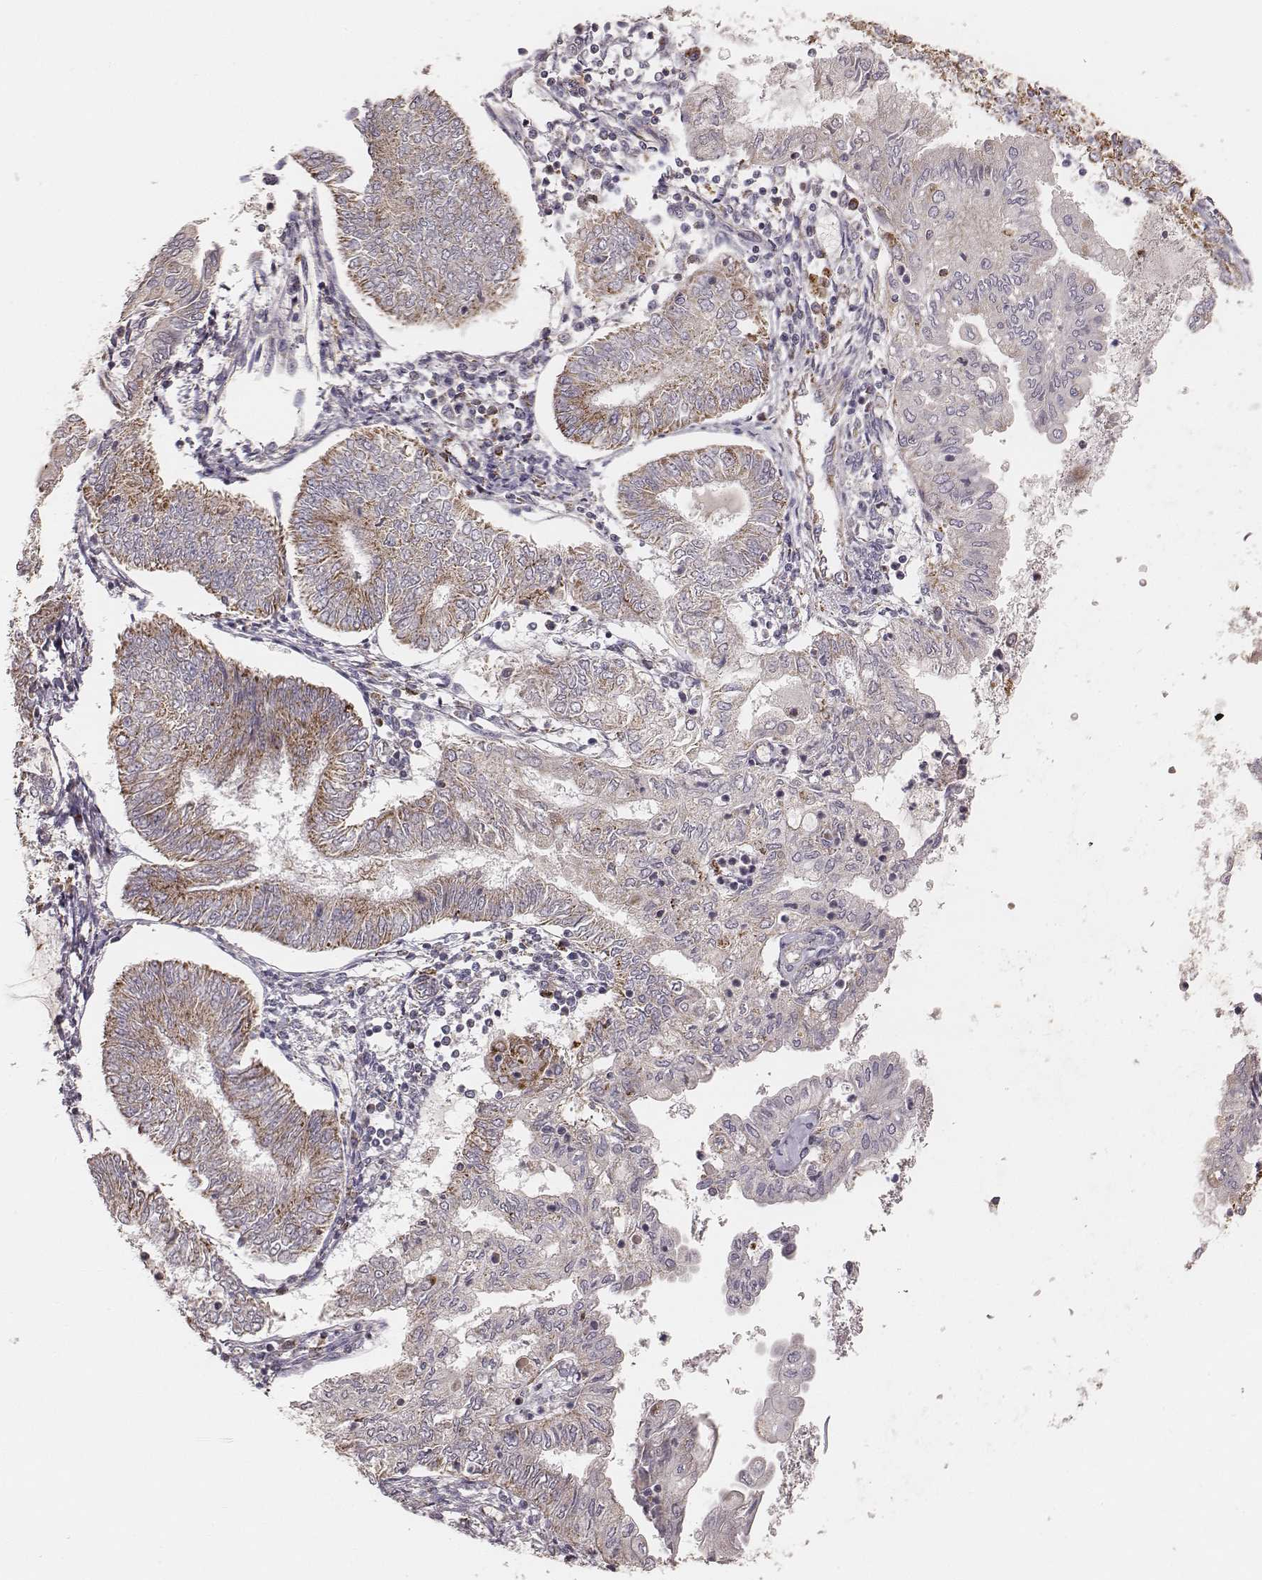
{"staining": {"intensity": "moderate", "quantity": ">75%", "location": "cytoplasmic/membranous"}, "tissue": "endometrial cancer", "cell_type": "Tumor cells", "image_type": "cancer", "snomed": [{"axis": "morphology", "description": "Adenocarcinoma, NOS"}, {"axis": "topography", "description": "Endometrium"}], "caption": "IHC histopathology image of human endometrial cancer stained for a protein (brown), which shows medium levels of moderate cytoplasmic/membranous positivity in approximately >75% of tumor cells.", "gene": "TUFM", "patient": {"sex": "female", "age": 68}}